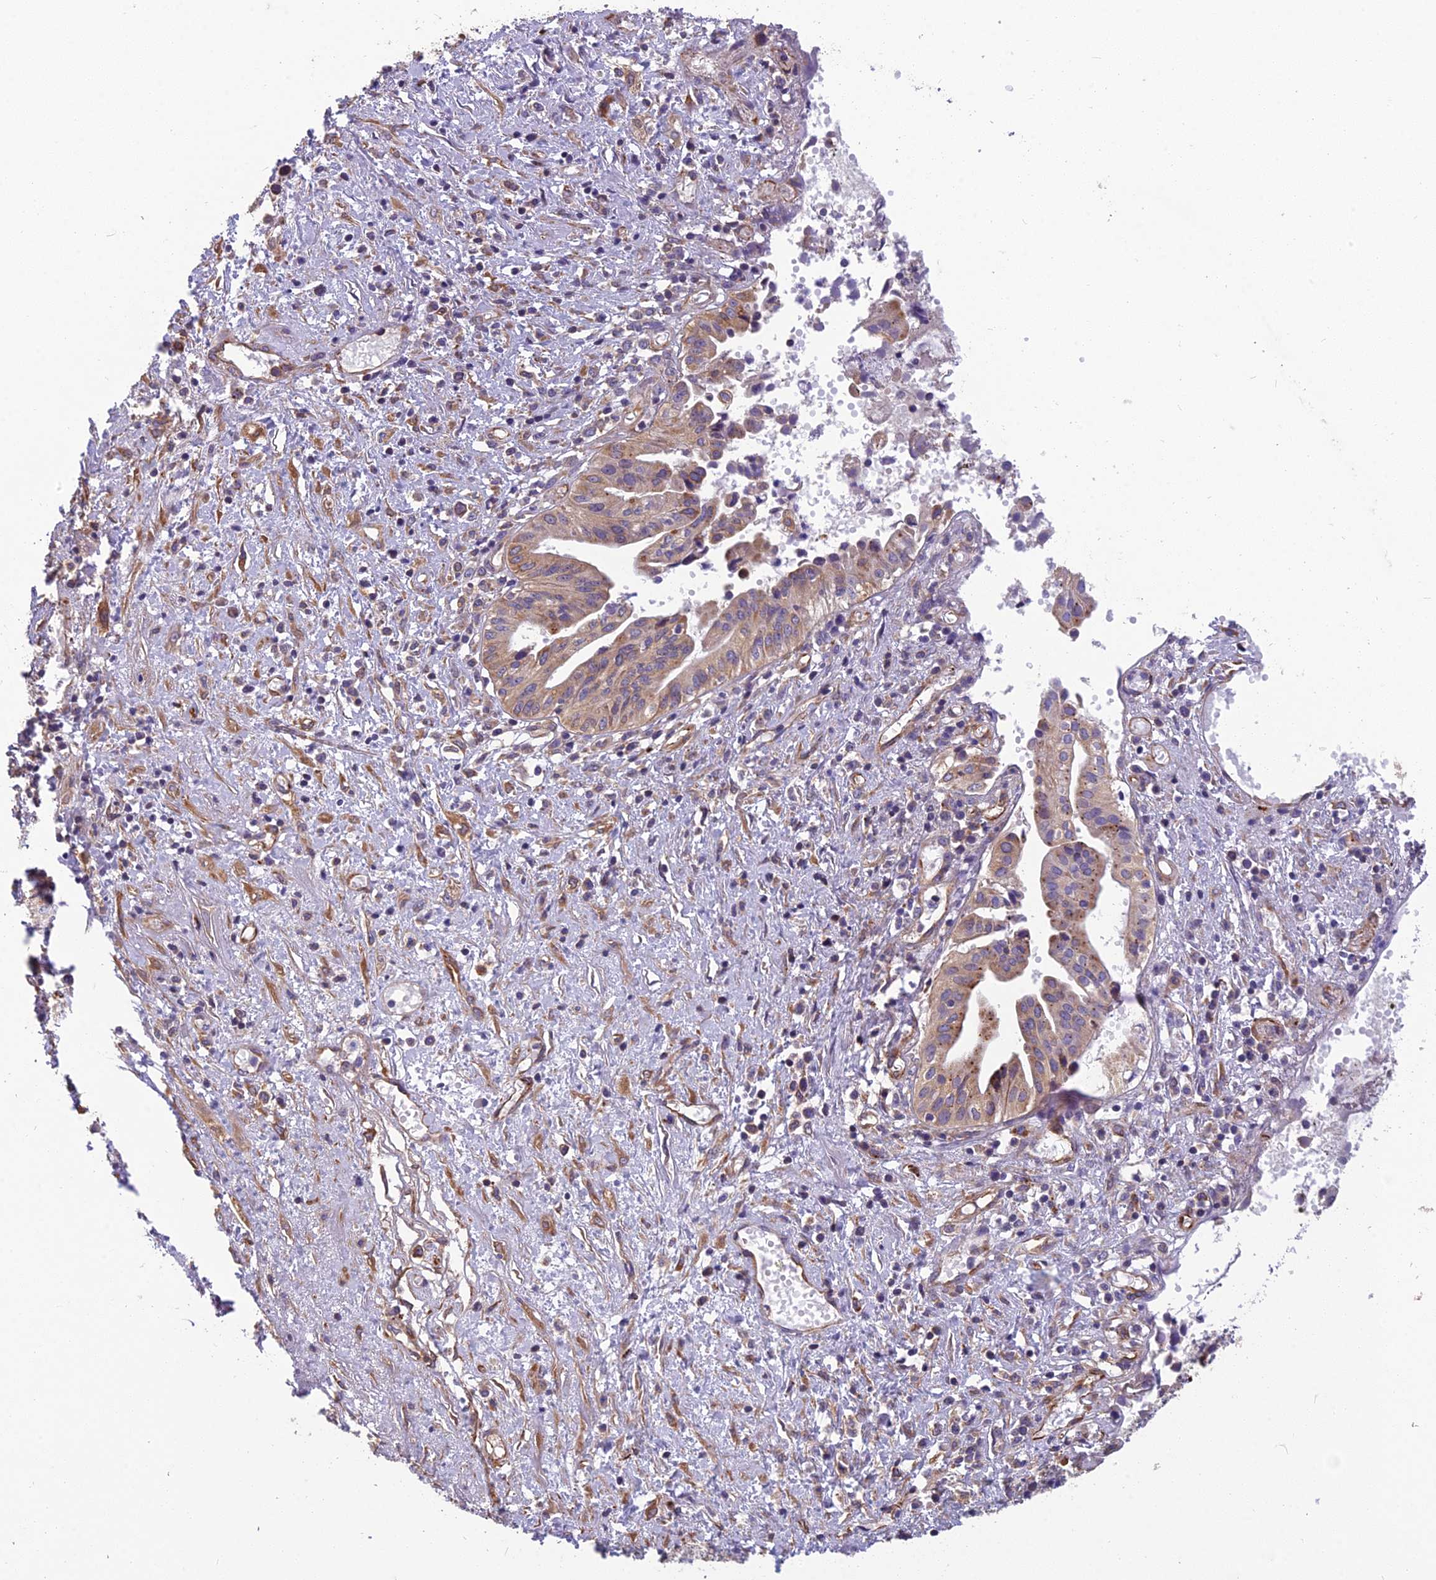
{"staining": {"intensity": "weak", "quantity": "25%-75%", "location": "cytoplasmic/membranous"}, "tissue": "pancreatic cancer", "cell_type": "Tumor cells", "image_type": "cancer", "snomed": [{"axis": "morphology", "description": "Adenocarcinoma, NOS"}, {"axis": "topography", "description": "Pancreas"}], "caption": "Immunohistochemistry (DAB (3,3'-diaminobenzidine)) staining of pancreatic cancer displays weak cytoplasmic/membranous protein staining in about 25%-75% of tumor cells.", "gene": "SPDL1", "patient": {"sex": "female", "age": 50}}